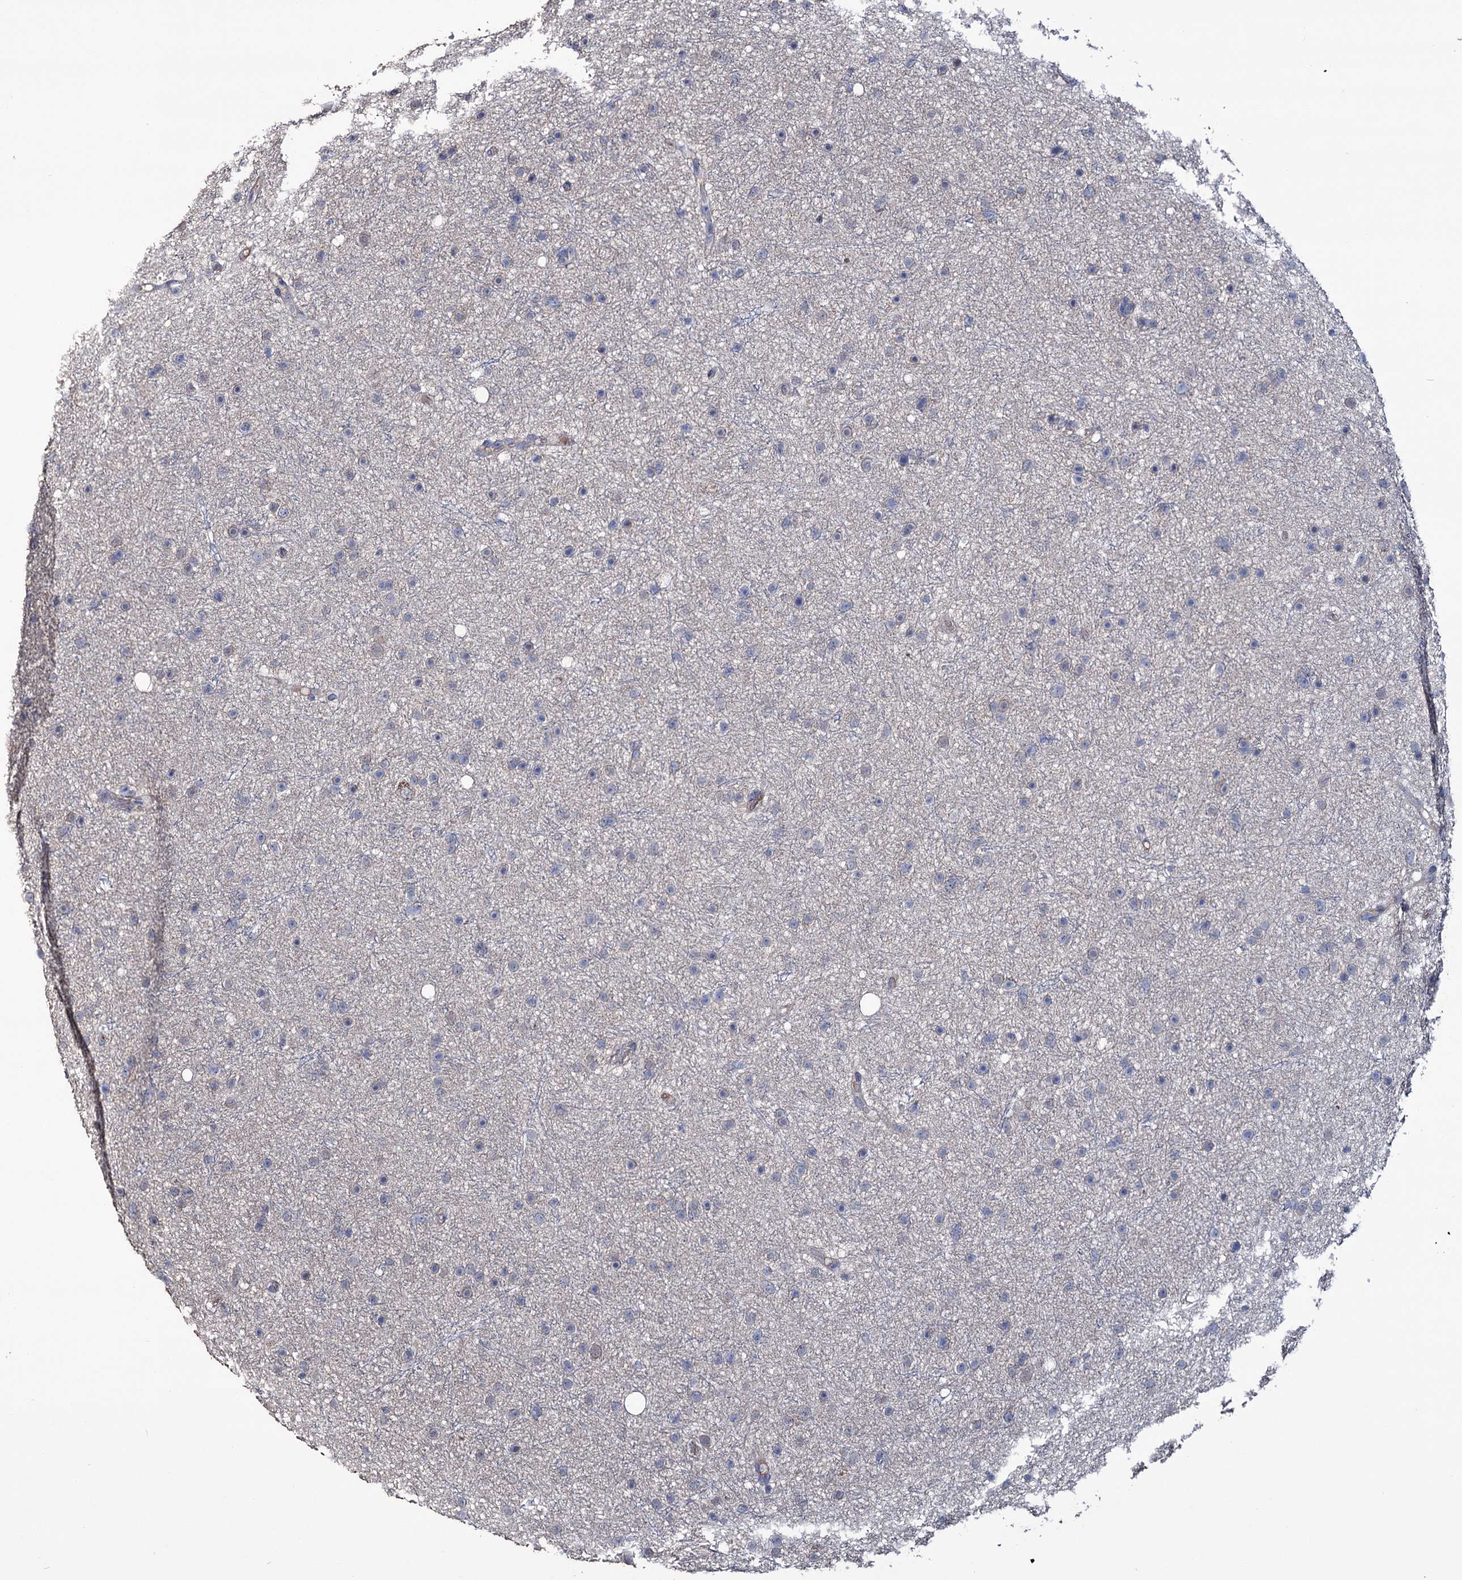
{"staining": {"intensity": "negative", "quantity": "none", "location": "none"}, "tissue": "glioma", "cell_type": "Tumor cells", "image_type": "cancer", "snomed": [{"axis": "morphology", "description": "Glioma, malignant, Low grade"}, {"axis": "topography", "description": "Cerebral cortex"}], "caption": "Histopathology image shows no protein positivity in tumor cells of glioma tissue. (Stains: DAB IHC with hematoxylin counter stain, Microscopy: brightfield microscopy at high magnification).", "gene": "EPB41L5", "patient": {"sex": "female", "age": 39}}